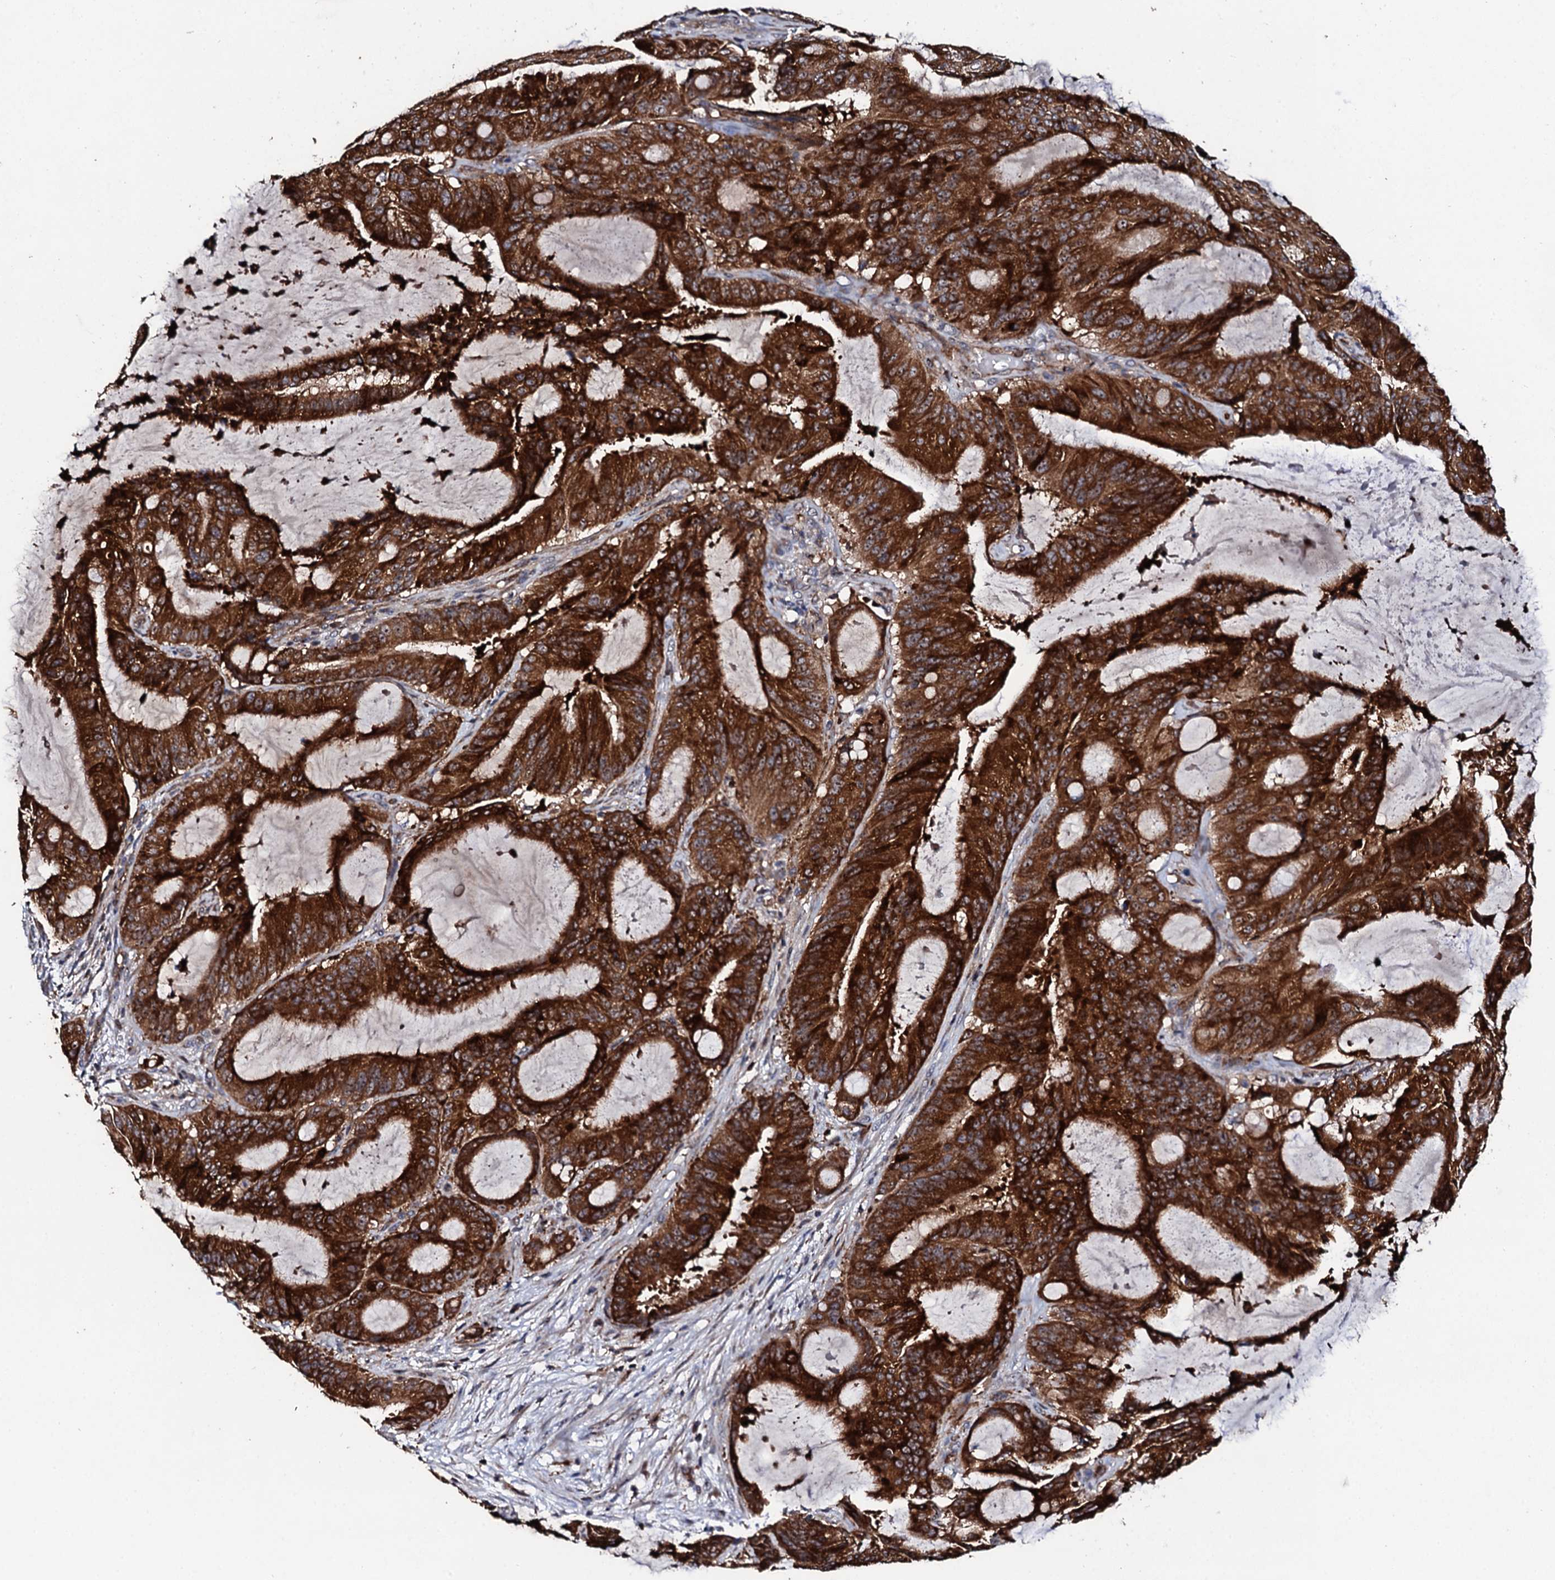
{"staining": {"intensity": "strong", "quantity": ">75%", "location": "cytoplasmic/membranous"}, "tissue": "liver cancer", "cell_type": "Tumor cells", "image_type": "cancer", "snomed": [{"axis": "morphology", "description": "Normal tissue, NOS"}, {"axis": "morphology", "description": "Cholangiocarcinoma"}, {"axis": "topography", "description": "Liver"}, {"axis": "topography", "description": "Peripheral nerve tissue"}], "caption": "A high amount of strong cytoplasmic/membranous expression is appreciated in about >75% of tumor cells in liver cholangiocarcinoma tissue. The protein of interest is shown in brown color, while the nuclei are stained blue.", "gene": "GTPBP4", "patient": {"sex": "female", "age": 73}}